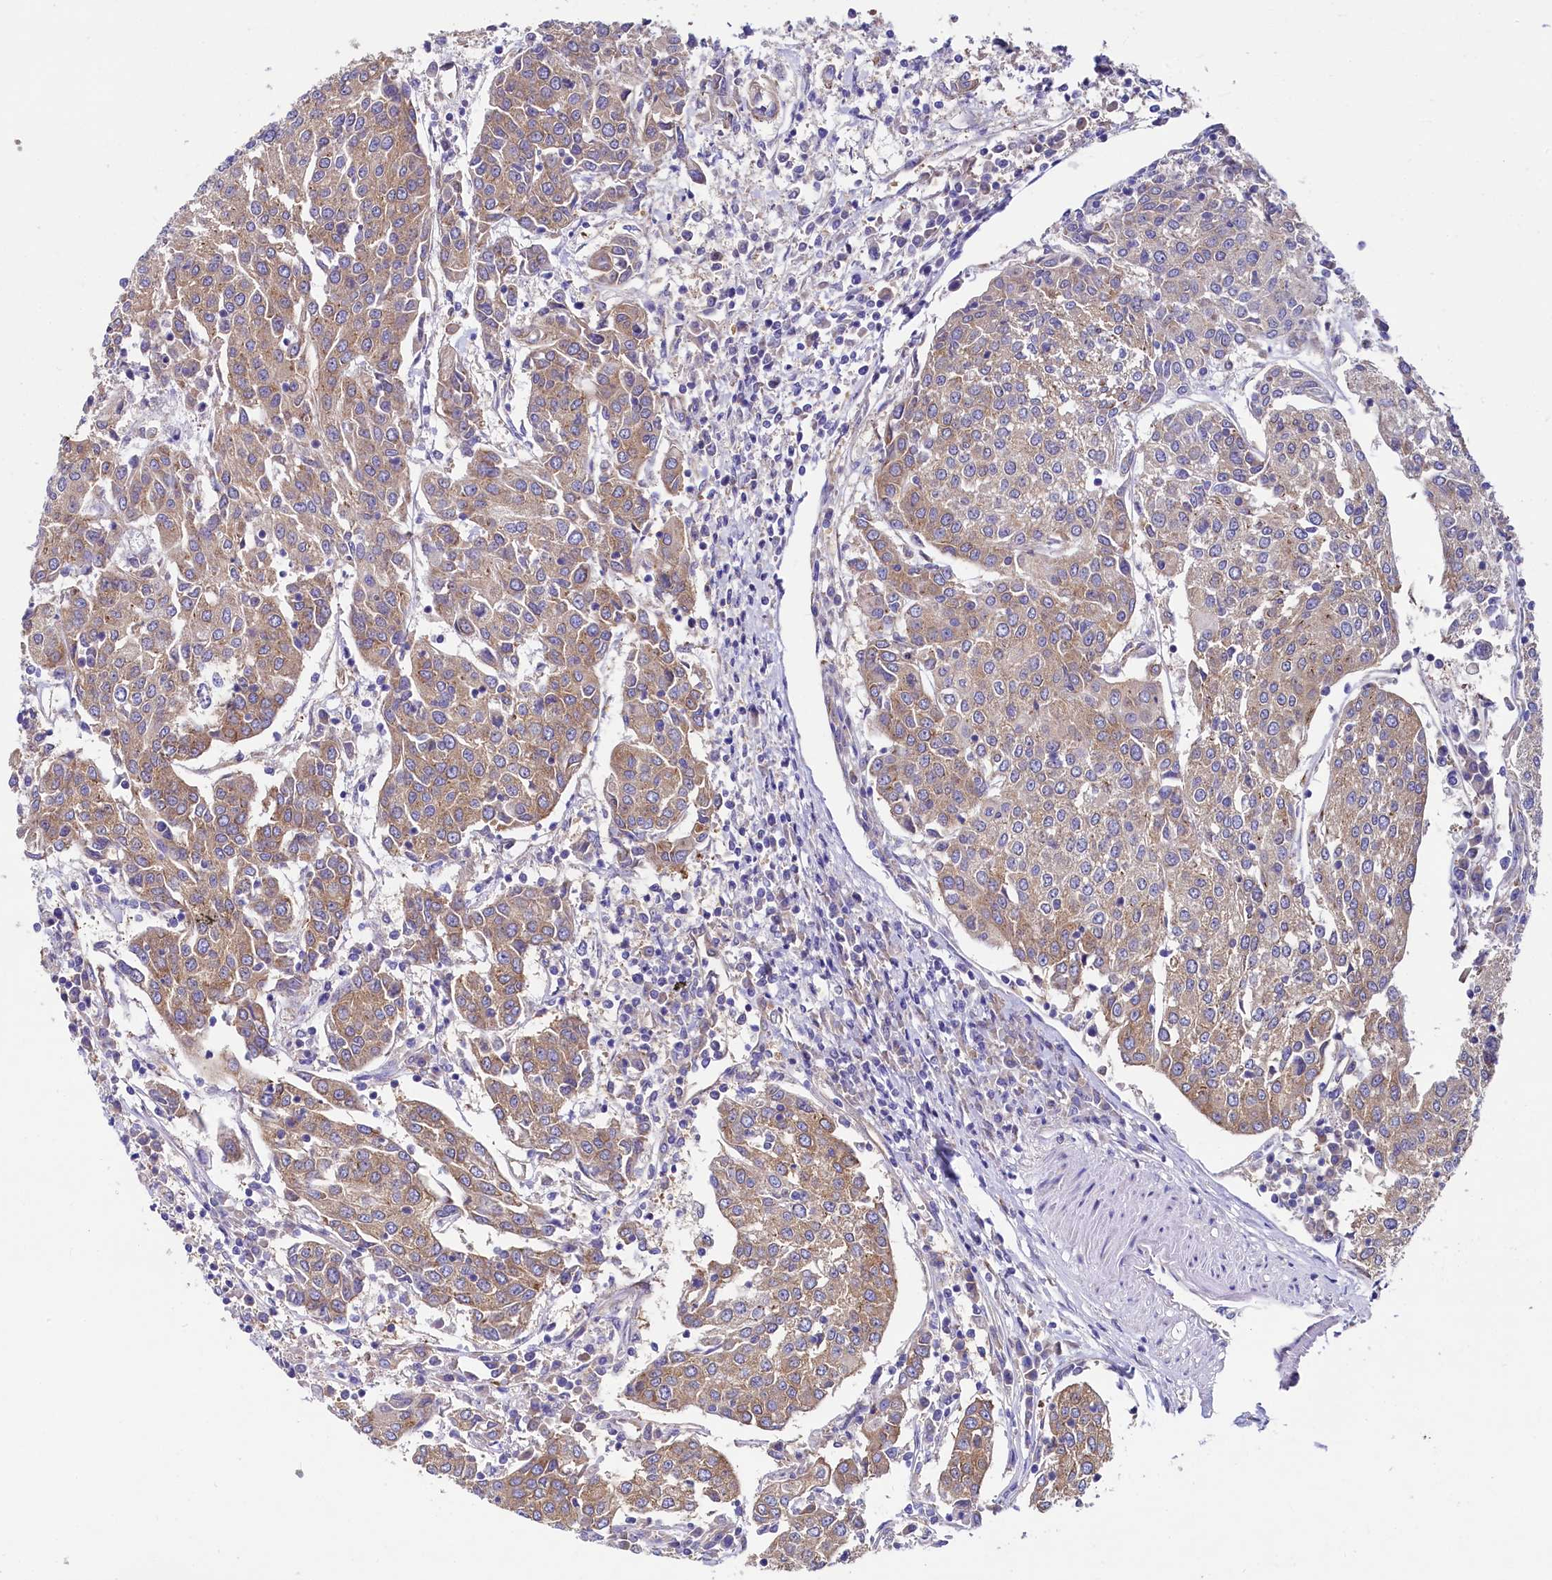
{"staining": {"intensity": "moderate", "quantity": ">75%", "location": "cytoplasmic/membranous"}, "tissue": "urothelial cancer", "cell_type": "Tumor cells", "image_type": "cancer", "snomed": [{"axis": "morphology", "description": "Urothelial carcinoma, High grade"}, {"axis": "topography", "description": "Urinary bladder"}], "caption": "A brown stain shows moderate cytoplasmic/membranous expression of a protein in urothelial cancer tumor cells.", "gene": "QARS1", "patient": {"sex": "female", "age": 85}}